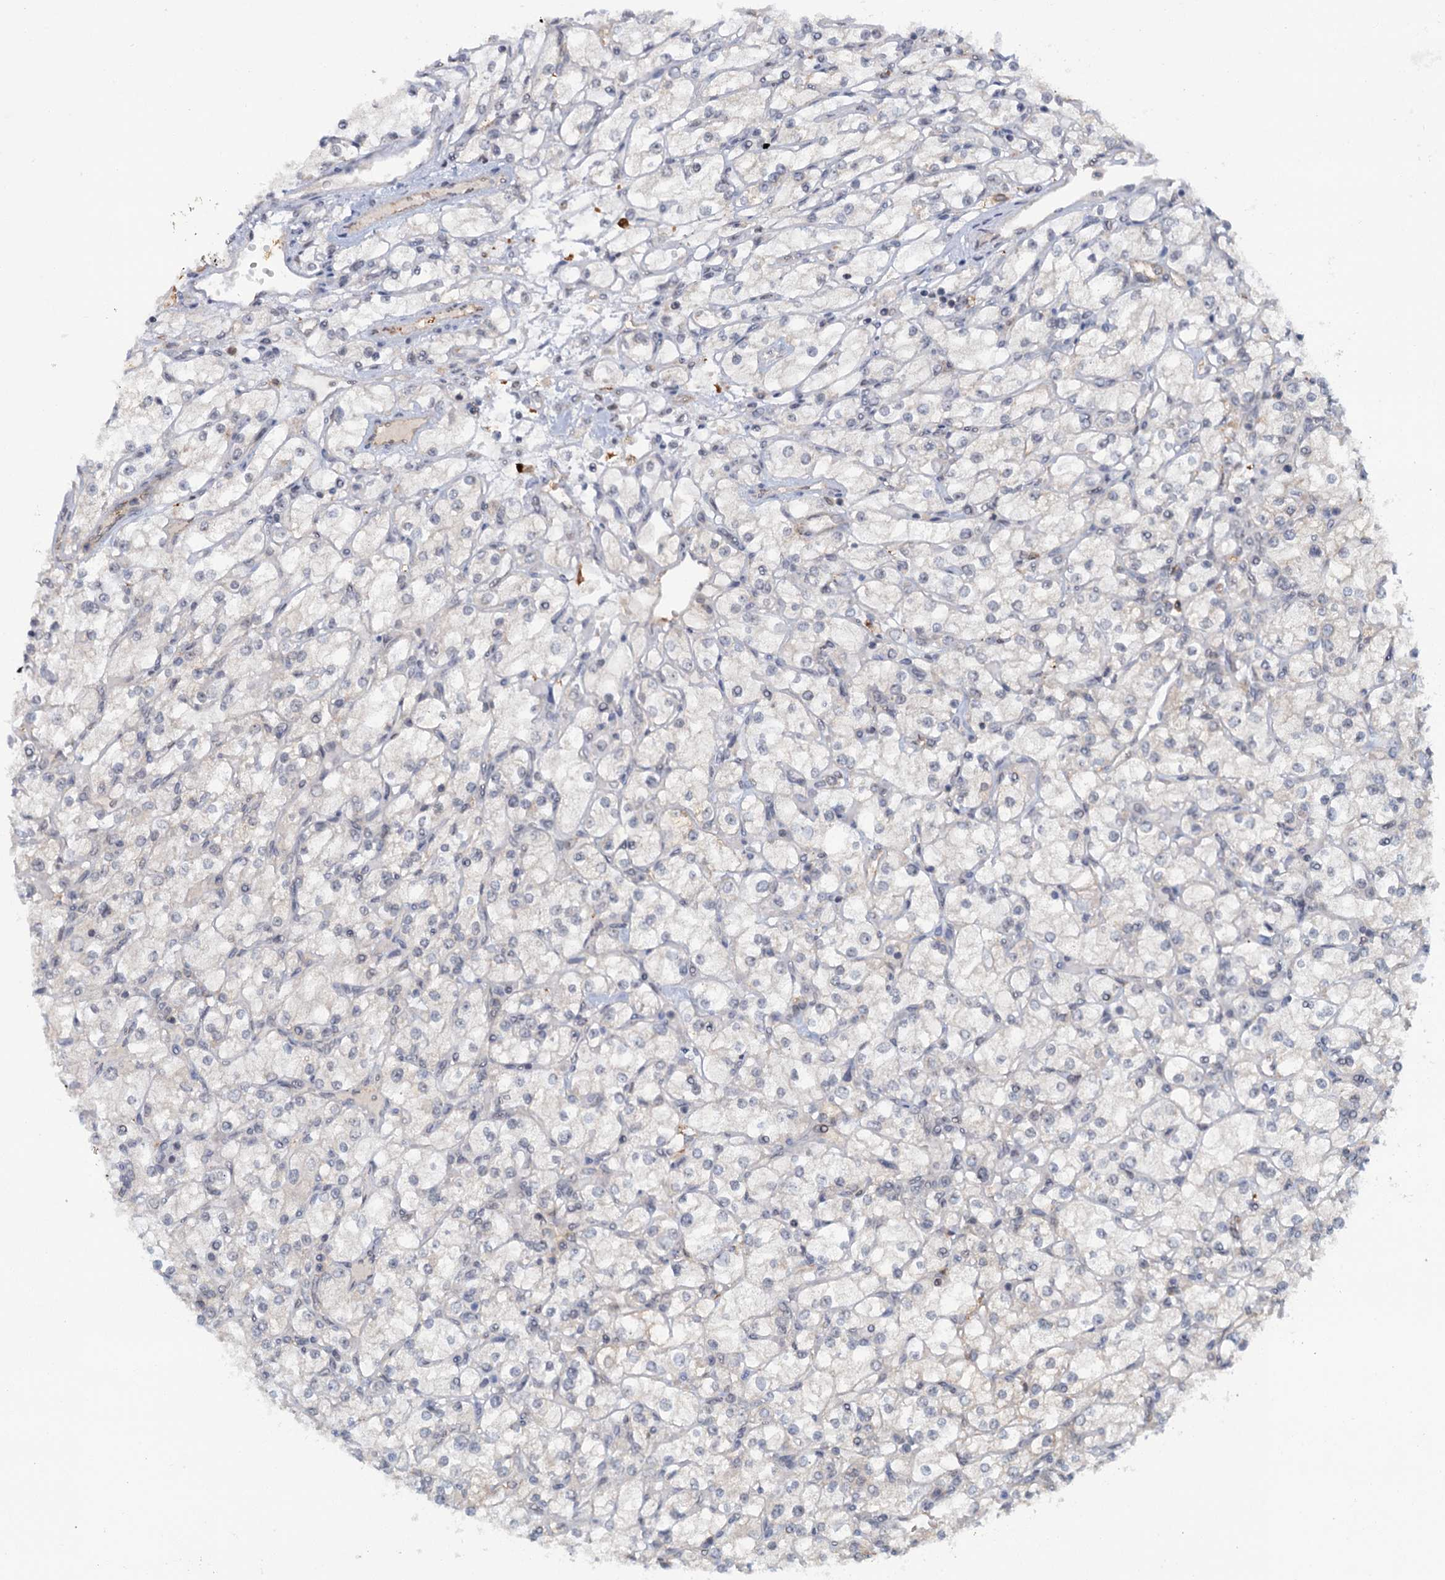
{"staining": {"intensity": "negative", "quantity": "none", "location": "none"}, "tissue": "renal cancer", "cell_type": "Tumor cells", "image_type": "cancer", "snomed": [{"axis": "morphology", "description": "Adenocarcinoma, NOS"}, {"axis": "topography", "description": "Kidney"}], "caption": "A high-resolution photomicrograph shows IHC staining of renal adenocarcinoma, which shows no significant expression in tumor cells. The staining was performed using DAB (3,3'-diaminobenzidine) to visualize the protein expression in brown, while the nuclei were stained in blue with hematoxylin (Magnification: 20x).", "gene": "C1D", "patient": {"sex": "male", "age": 80}}